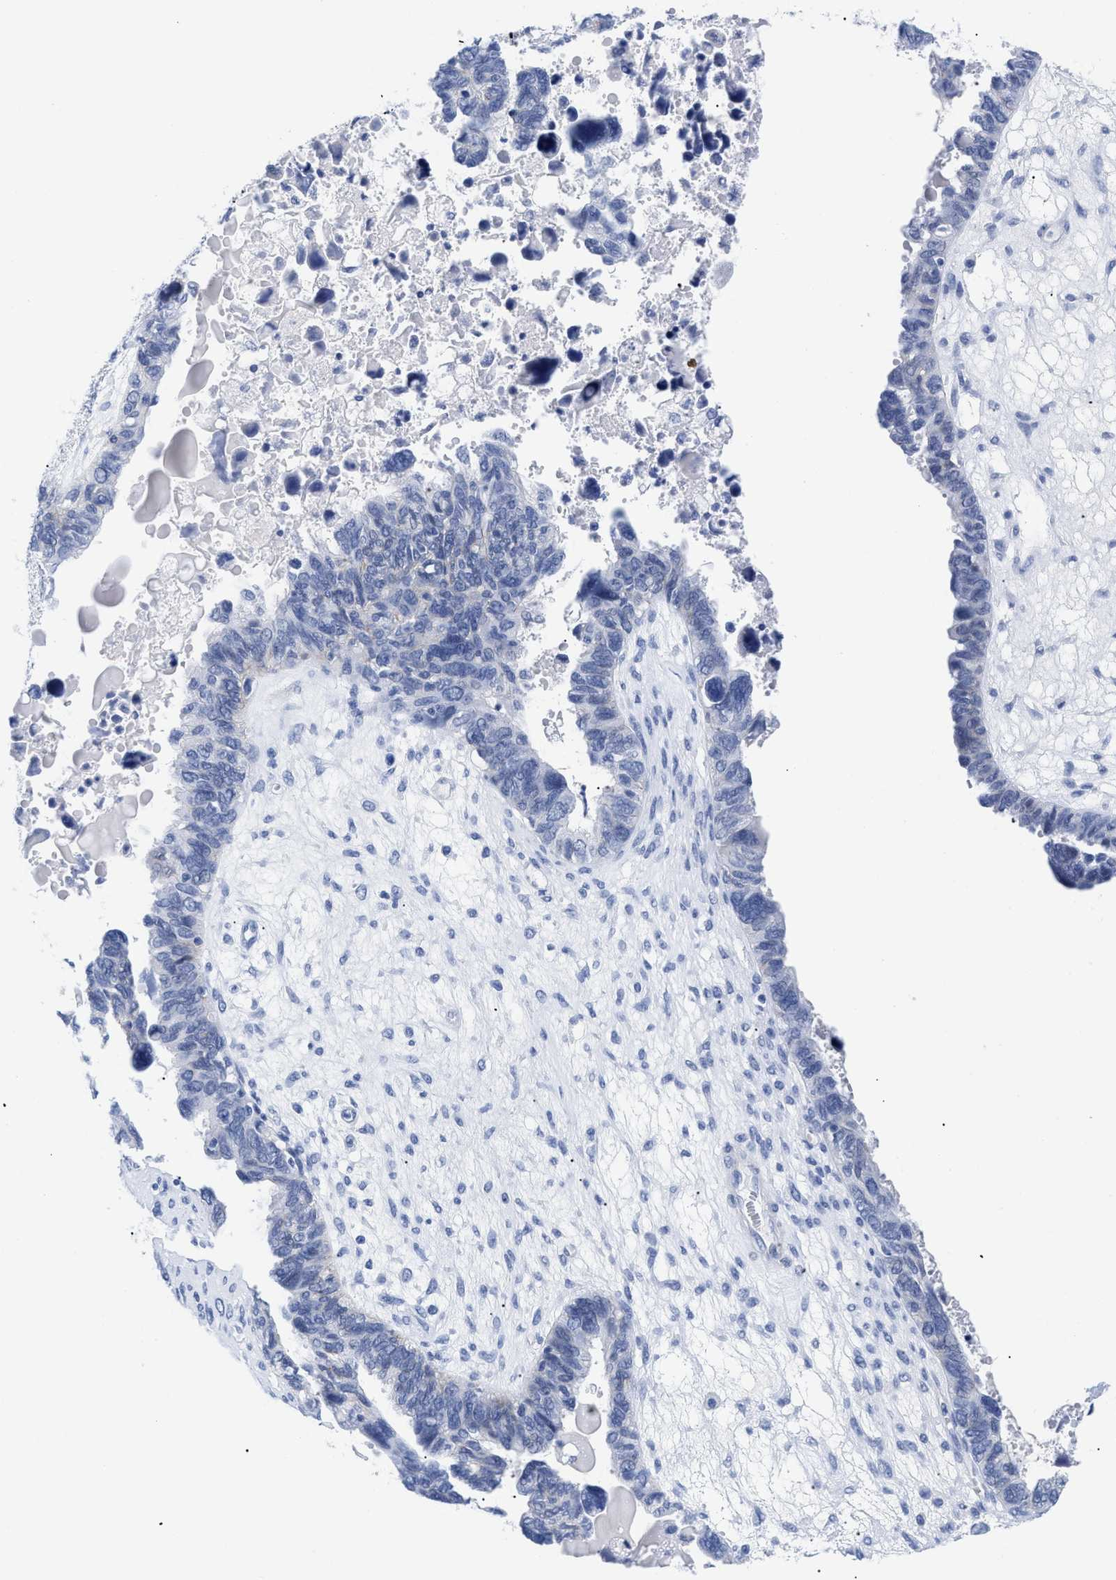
{"staining": {"intensity": "negative", "quantity": "none", "location": "none"}, "tissue": "ovarian cancer", "cell_type": "Tumor cells", "image_type": "cancer", "snomed": [{"axis": "morphology", "description": "Cystadenocarcinoma, serous, NOS"}, {"axis": "topography", "description": "Ovary"}], "caption": "The immunohistochemistry photomicrograph has no significant staining in tumor cells of ovarian serous cystadenocarcinoma tissue. (Immunohistochemistry (ihc), brightfield microscopy, high magnification).", "gene": "DUSP26", "patient": {"sex": "female", "age": 79}}